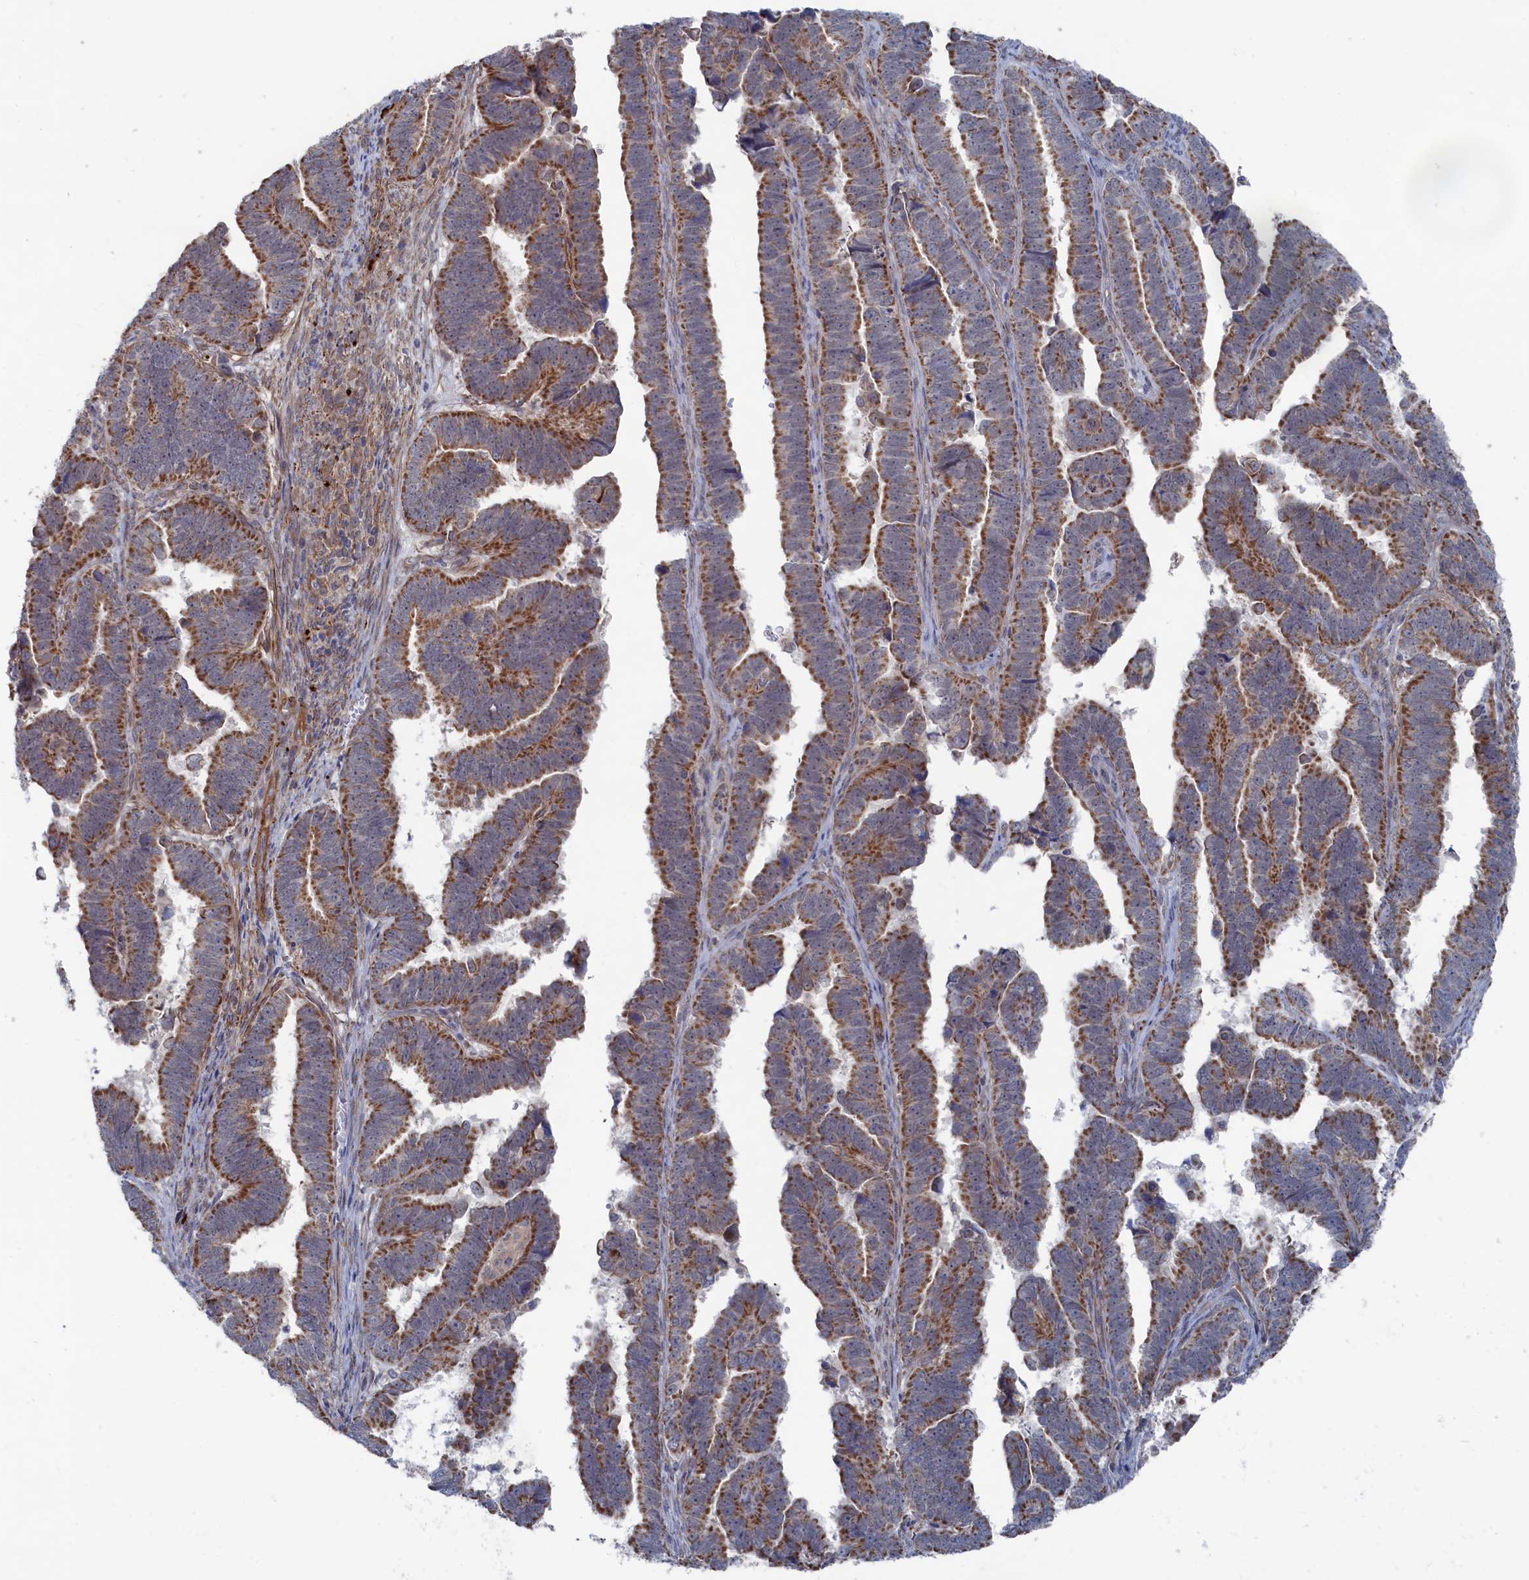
{"staining": {"intensity": "strong", "quantity": ">75%", "location": "cytoplasmic/membranous"}, "tissue": "endometrial cancer", "cell_type": "Tumor cells", "image_type": "cancer", "snomed": [{"axis": "morphology", "description": "Adenocarcinoma, NOS"}, {"axis": "topography", "description": "Endometrium"}], "caption": "Adenocarcinoma (endometrial) stained with DAB (3,3'-diaminobenzidine) IHC exhibits high levels of strong cytoplasmic/membranous expression in approximately >75% of tumor cells.", "gene": "FILIP1L", "patient": {"sex": "female", "age": 75}}